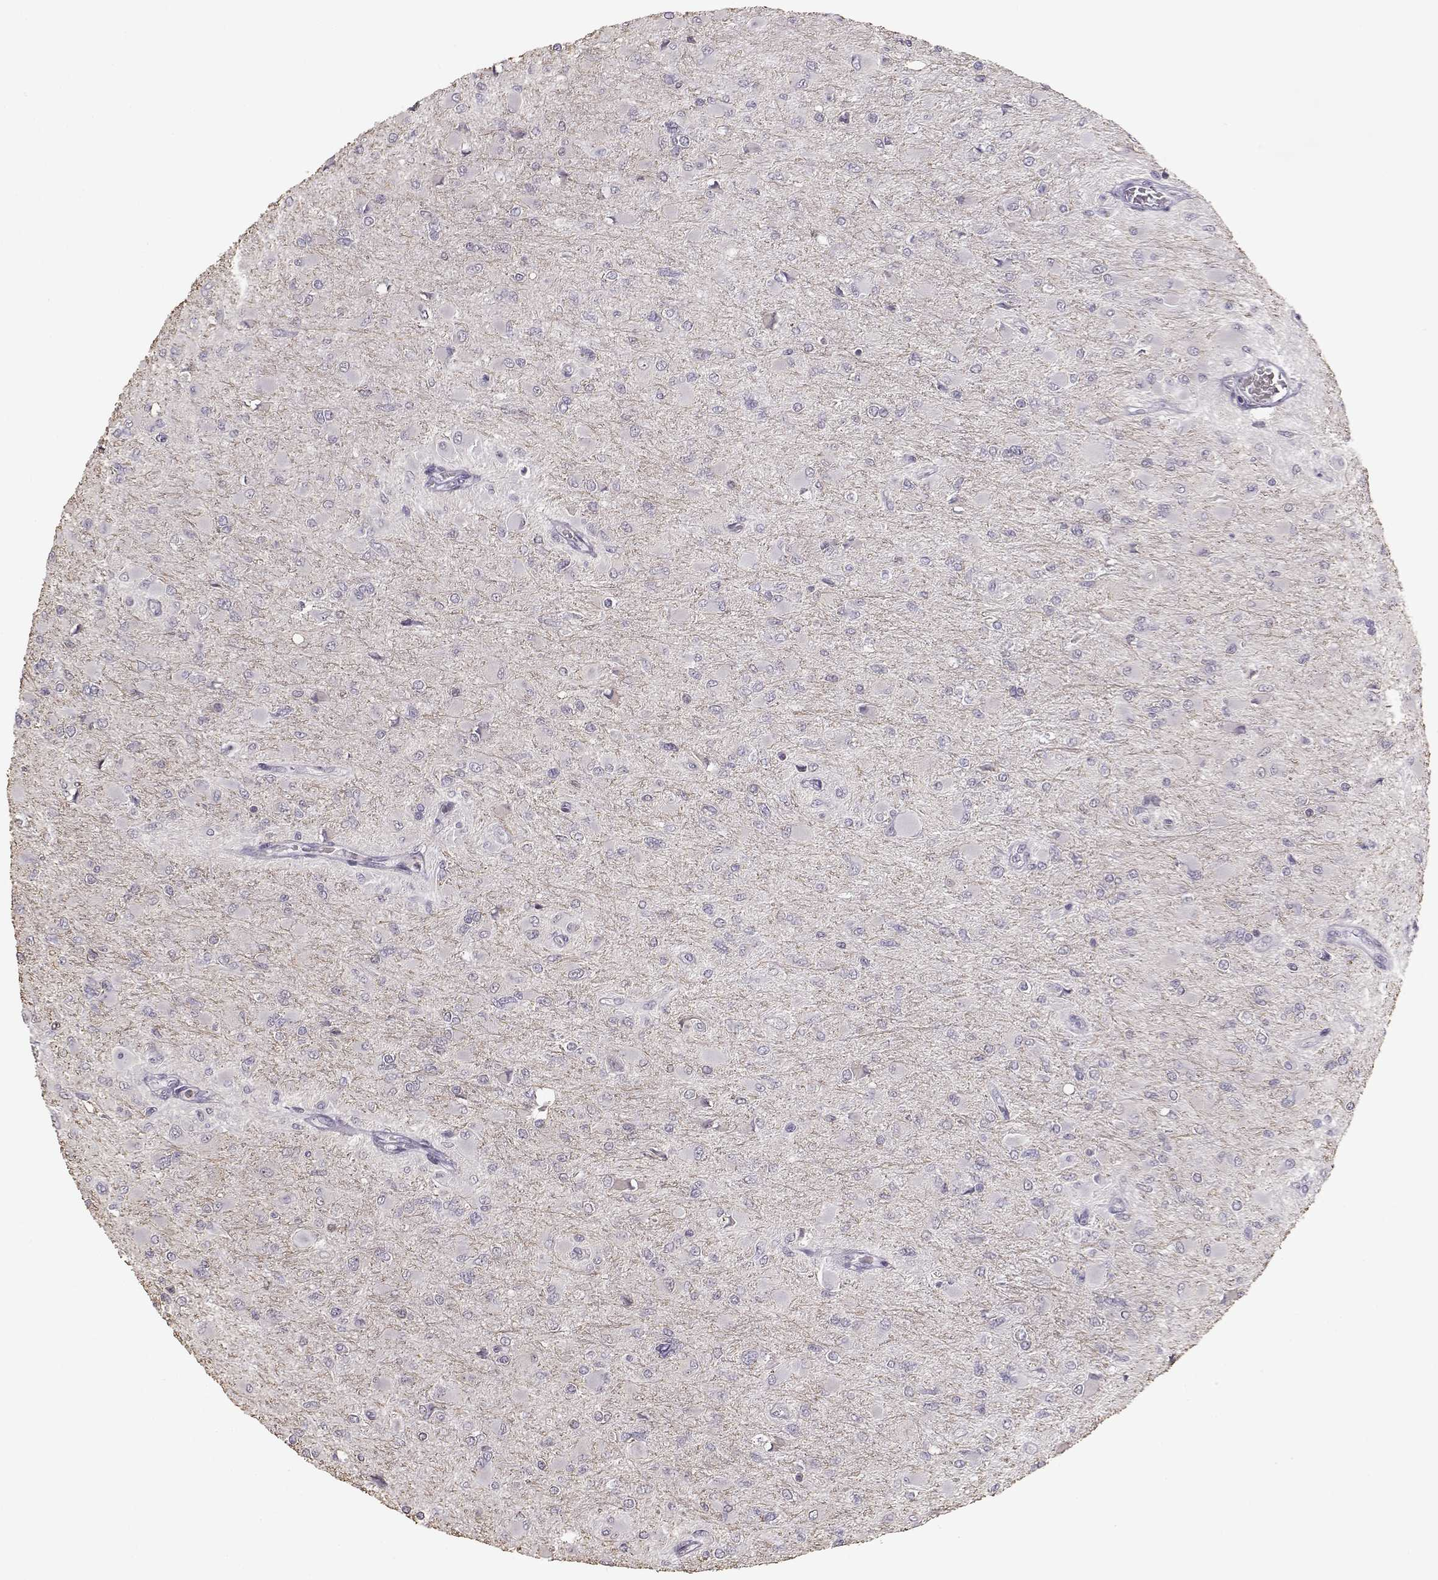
{"staining": {"intensity": "negative", "quantity": "none", "location": "none"}, "tissue": "glioma", "cell_type": "Tumor cells", "image_type": "cancer", "snomed": [{"axis": "morphology", "description": "Glioma, malignant, High grade"}, {"axis": "topography", "description": "Cerebral cortex"}], "caption": "Micrograph shows no significant protein staining in tumor cells of malignant high-grade glioma.", "gene": "UROC1", "patient": {"sex": "female", "age": 36}}